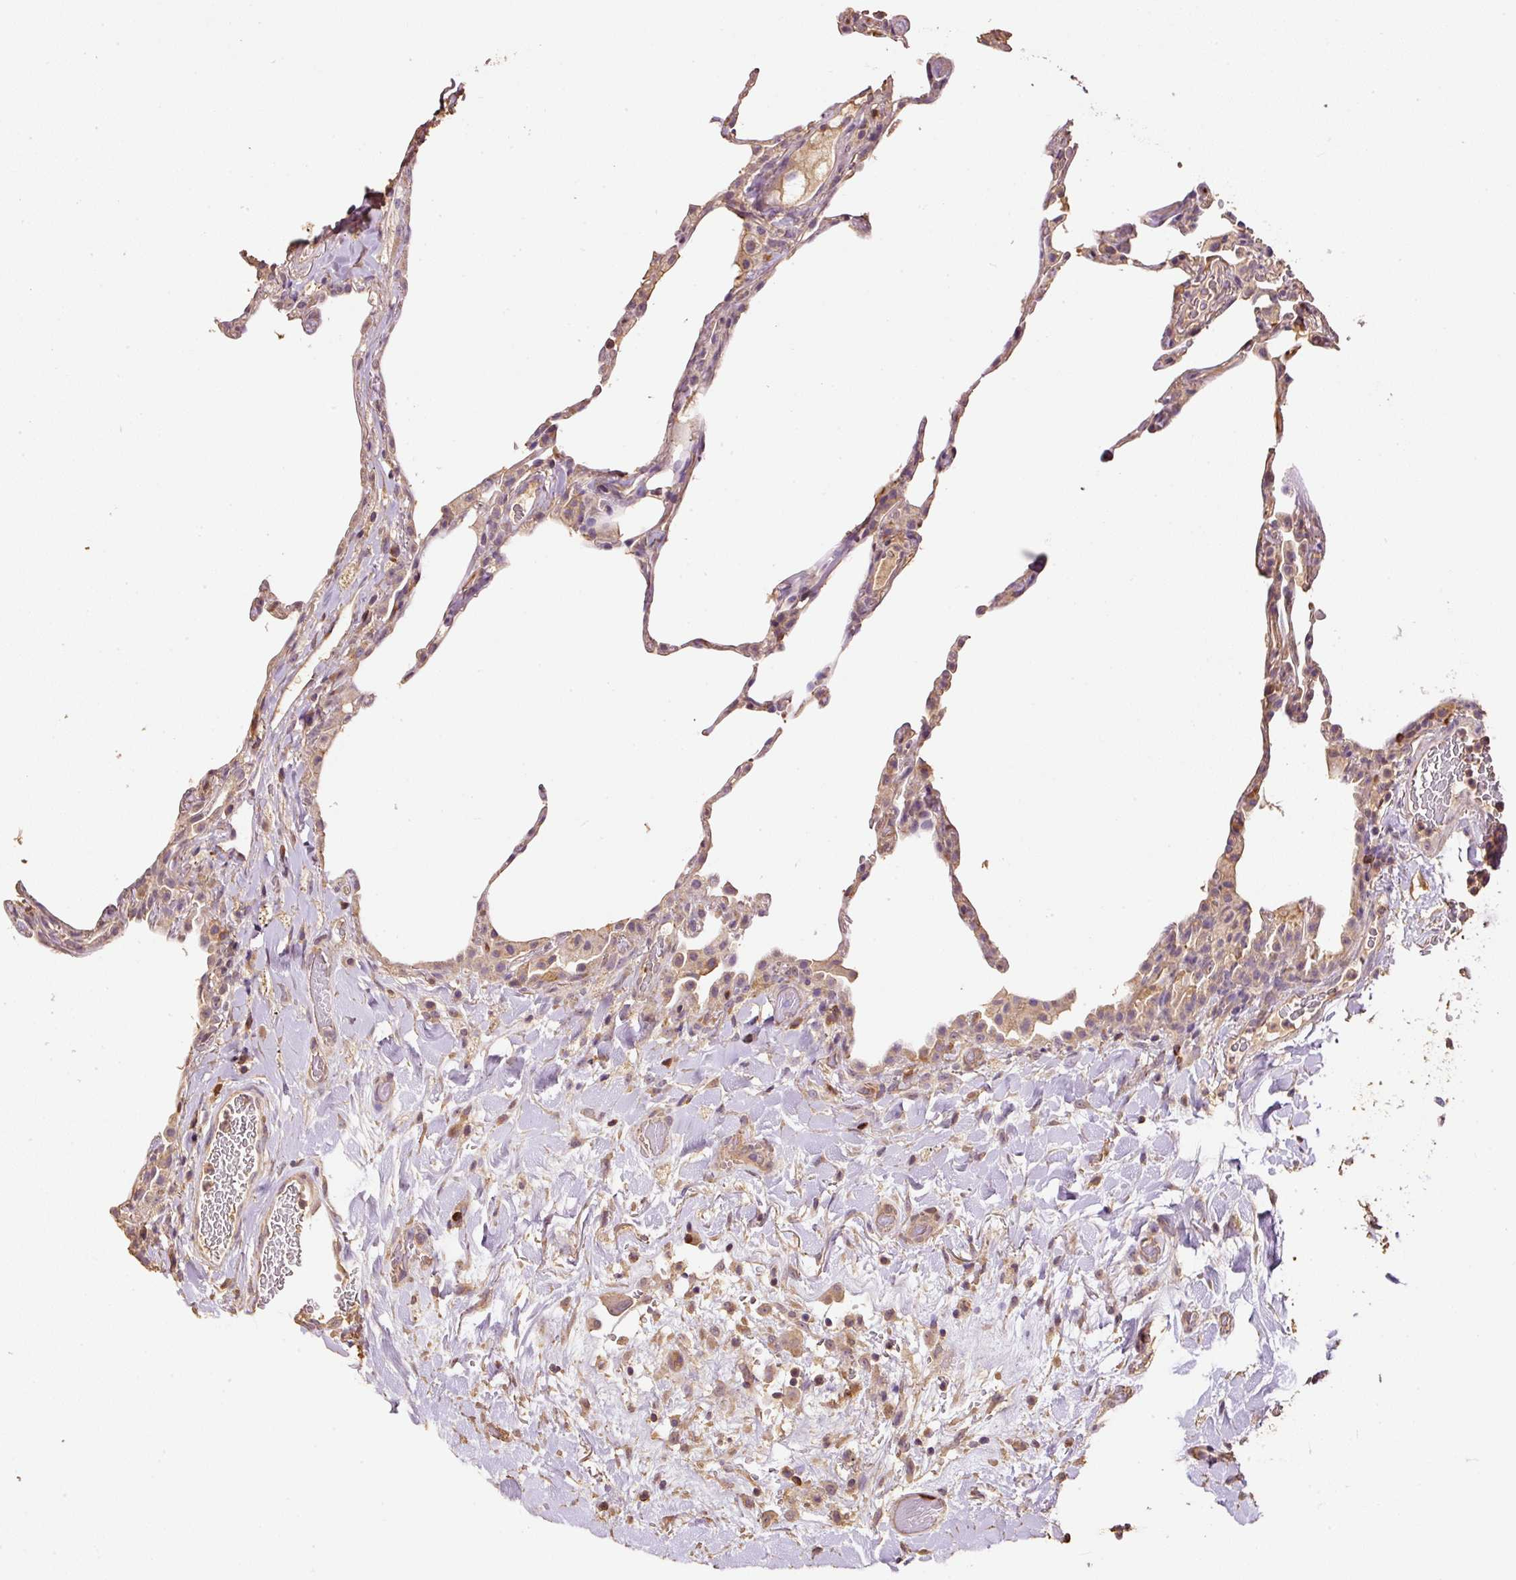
{"staining": {"intensity": "weak", "quantity": ">75%", "location": "cytoplasmic/membranous"}, "tissue": "lung", "cell_type": "Alveolar cells", "image_type": "normal", "snomed": [{"axis": "morphology", "description": "Normal tissue, NOS"}, {"axis": "topography", "description": "Lung"}], "caption": "High-magnification brightfield microscopy of benign lung stained with DAB (brown) and counterstained with hematoxylin (blue). alveolar cells exhibit weak cytoplasmic/membranous positivity is present in approximately>75% of cells. (Brightfield microscopy of DAB IHC at high magnification).", "gene": "HERC2", "patient": {"sex": "female", "age": 57}}